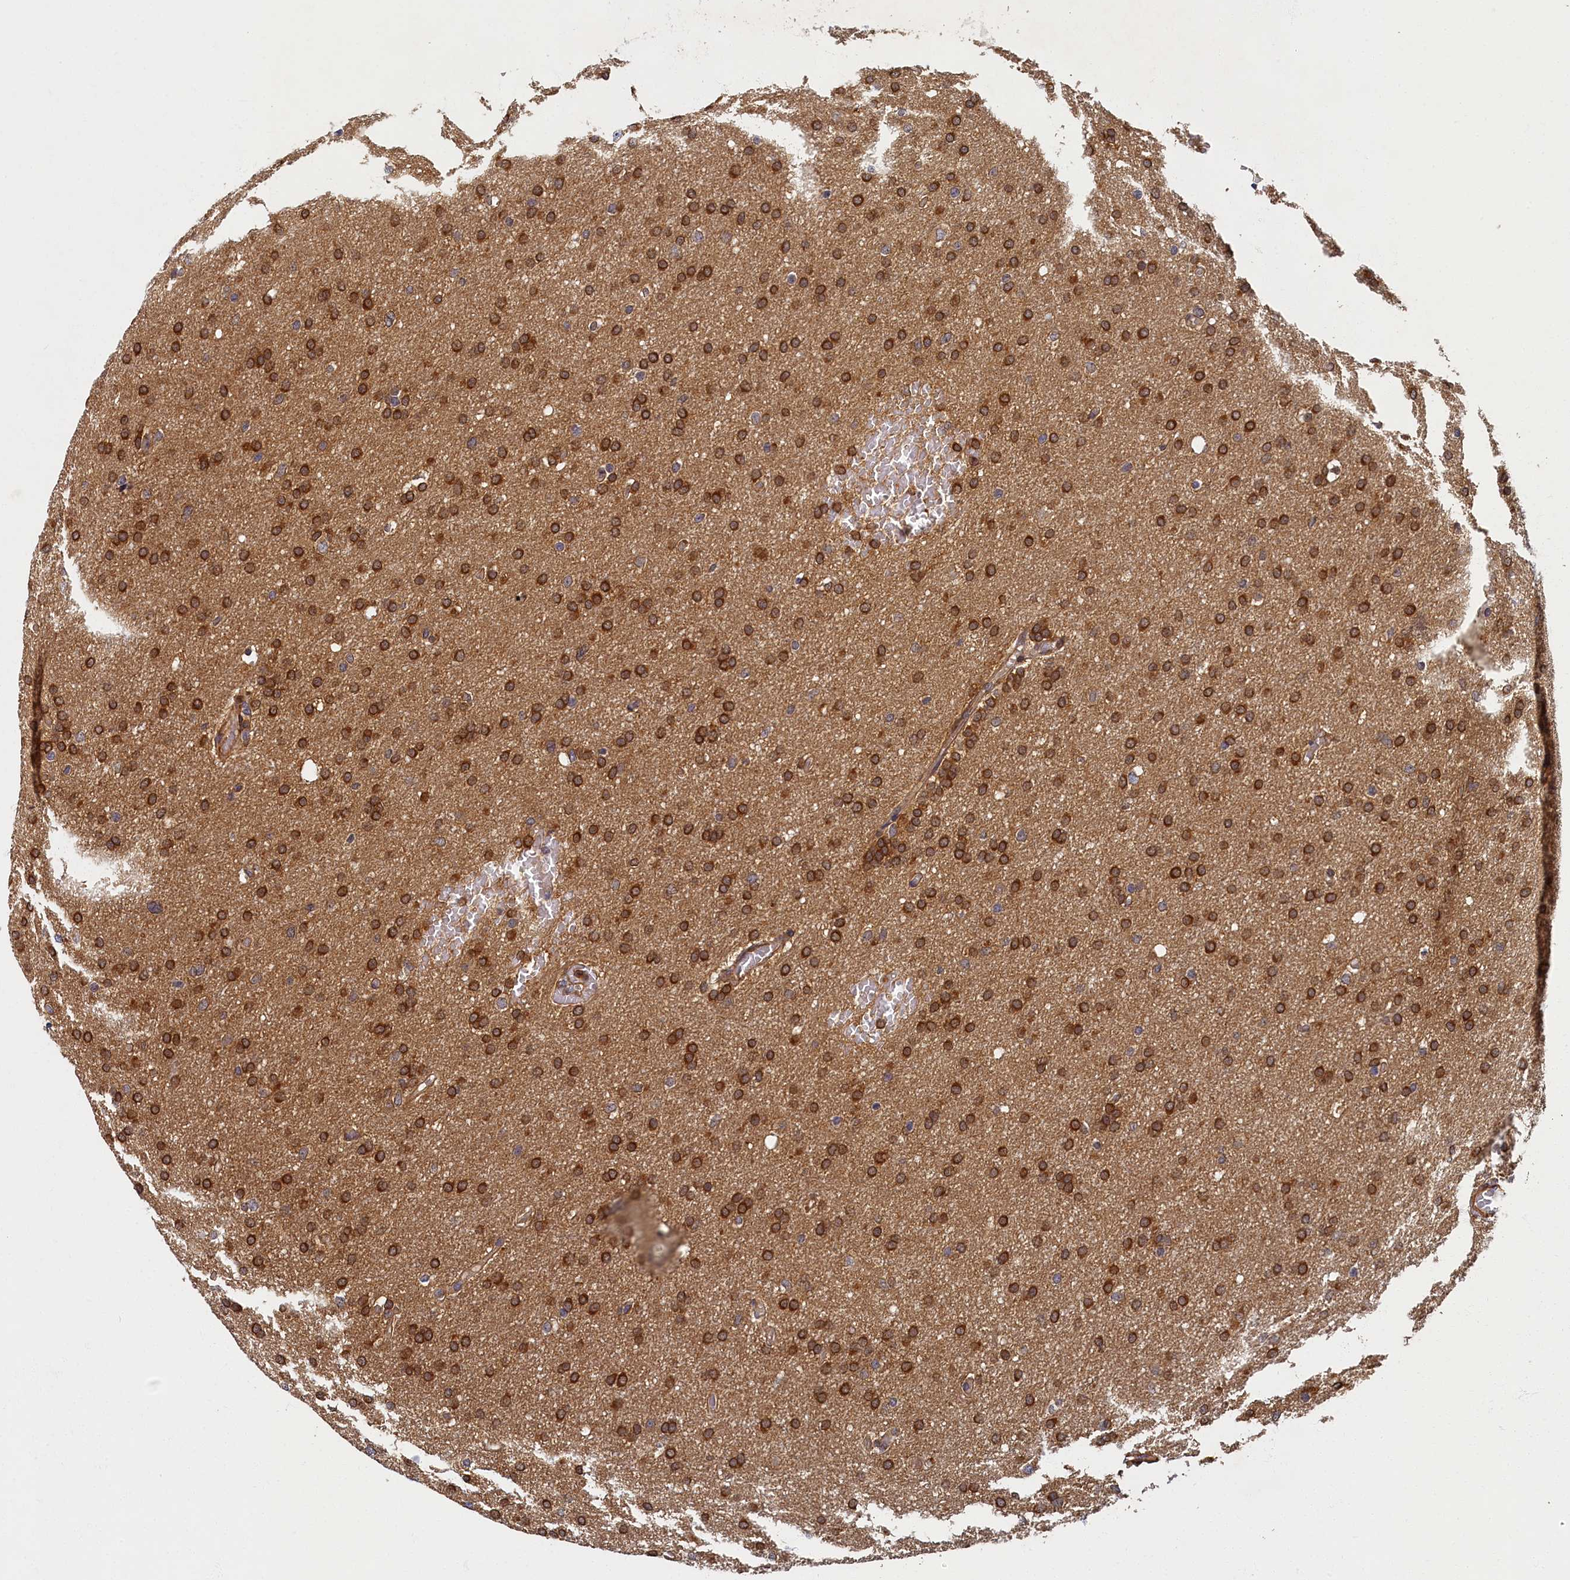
{"staining": {"intensity": "strong", "quantity": ">75%", "location": "cytoplasmic/membranous"}, "tissue": "glioma", "cell_type": "Tumor cells", "image_type": "cancer", "snomed": [{"axis": "morphology", "description": "Glioma, malignant, High grade"}, {"axis": "topography", "description": "Cerebral cortex"}], "caption": "Tumor cells display high levels of strong cytoplasmic/membranous expression in approximately >75% of cells in malignant glioma (high-grade). Immunohistochemistry (ihc) stains the protein of interest in brown and the nuclei are stained blue.", "gene": "TBCB", "patient": {"sex": "female", "age": 36}}